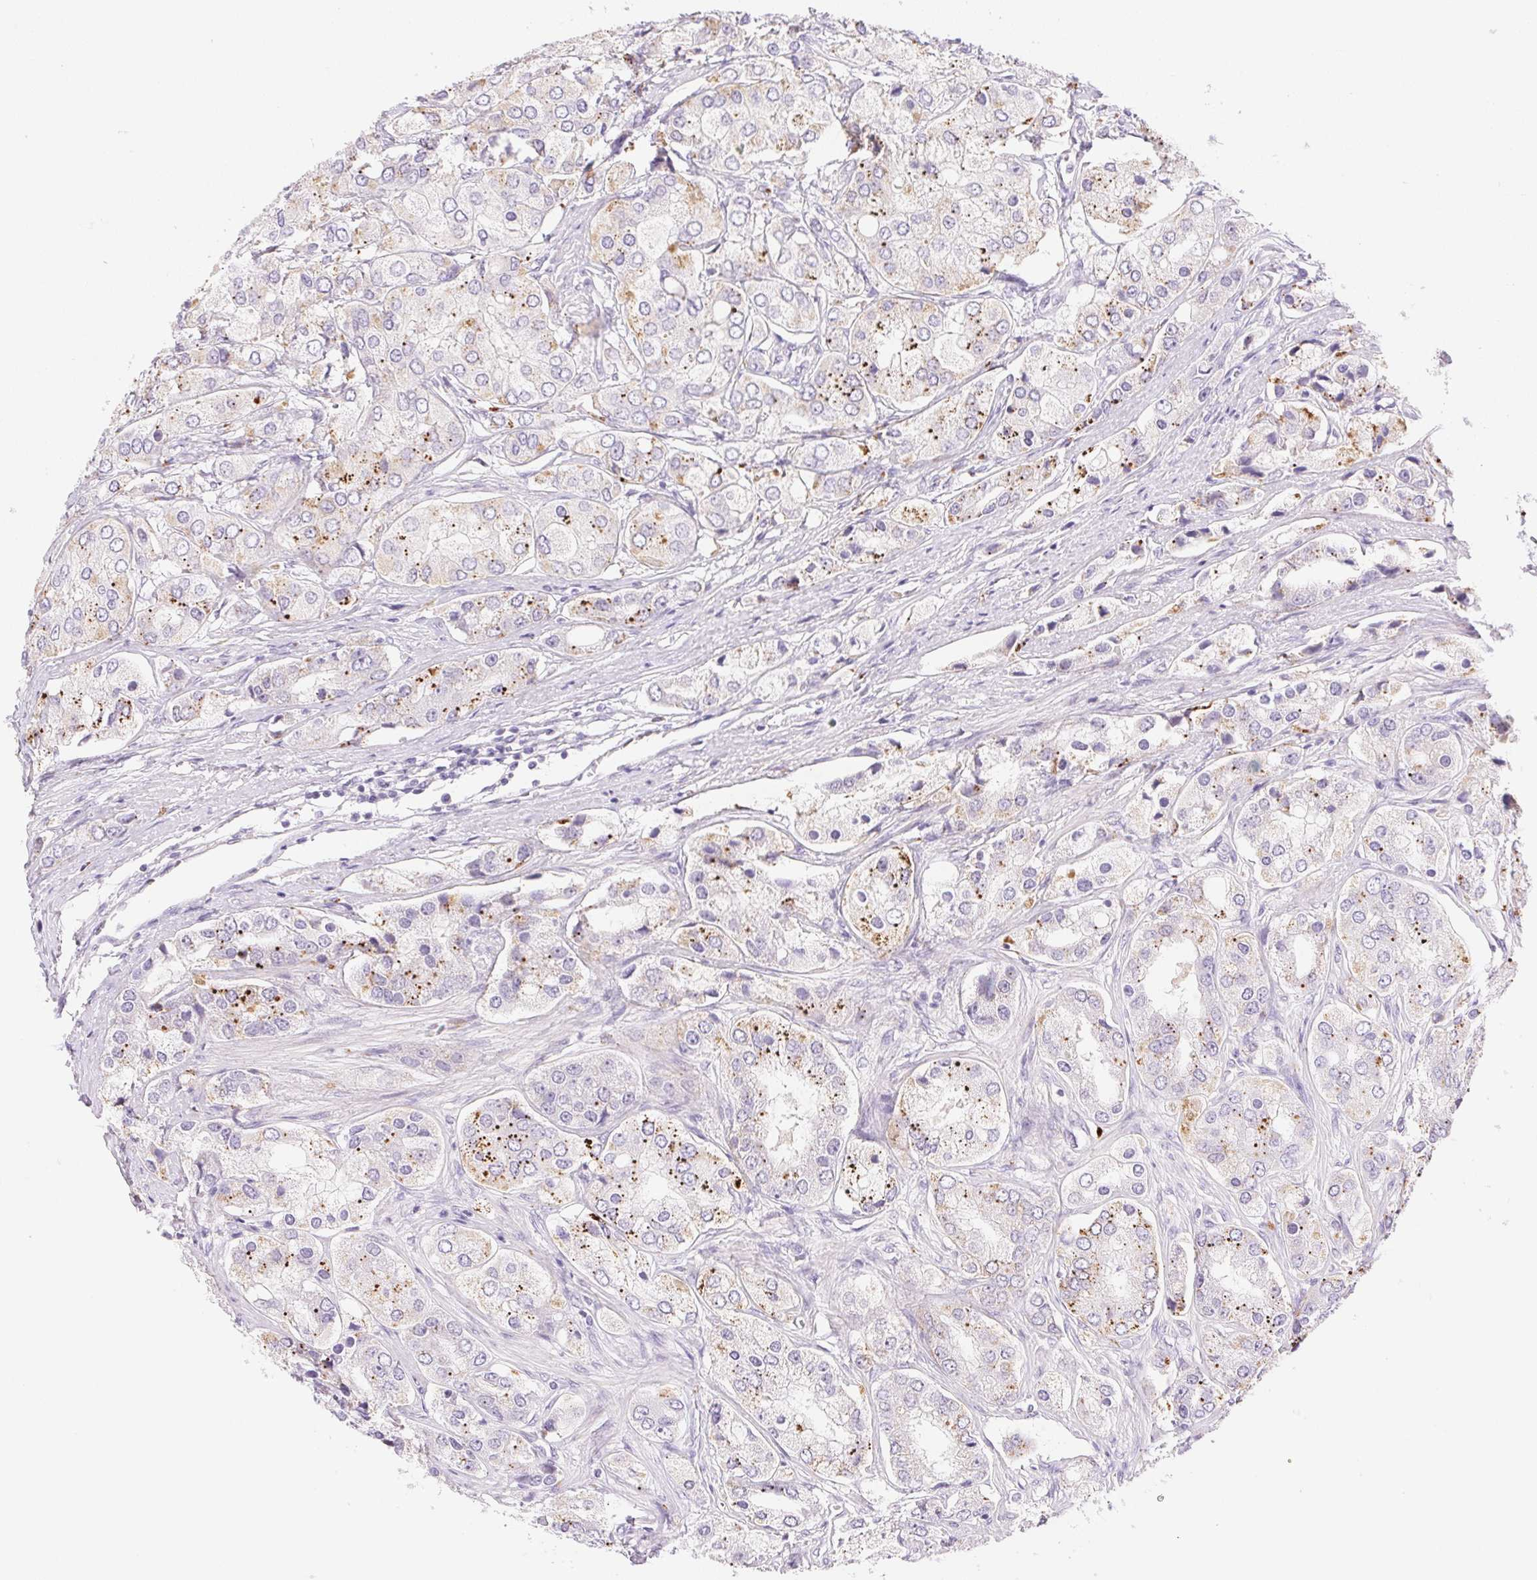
{"staining": {"intensity": "strong", "quantity": "<25%", "location": "cytoplasmic/membranous"}, "tissue": "prostate cancer", "cell_type": "Tumor cells", "image_type": "cancer", "snomed": [{"axis": "morphology", "description": "Adenocarcinoma, Low grade"}, {"axis": "topography", "description": "Prostate"}], "caption": "The micrograph displays immunohistochemical staining of prostate cancer. There is strong cytoplasmic/membranous staining is seen in about <25% of tumor cells.", "gene": "TEKT1", "patient": {"sex": "male", "age": 69}}